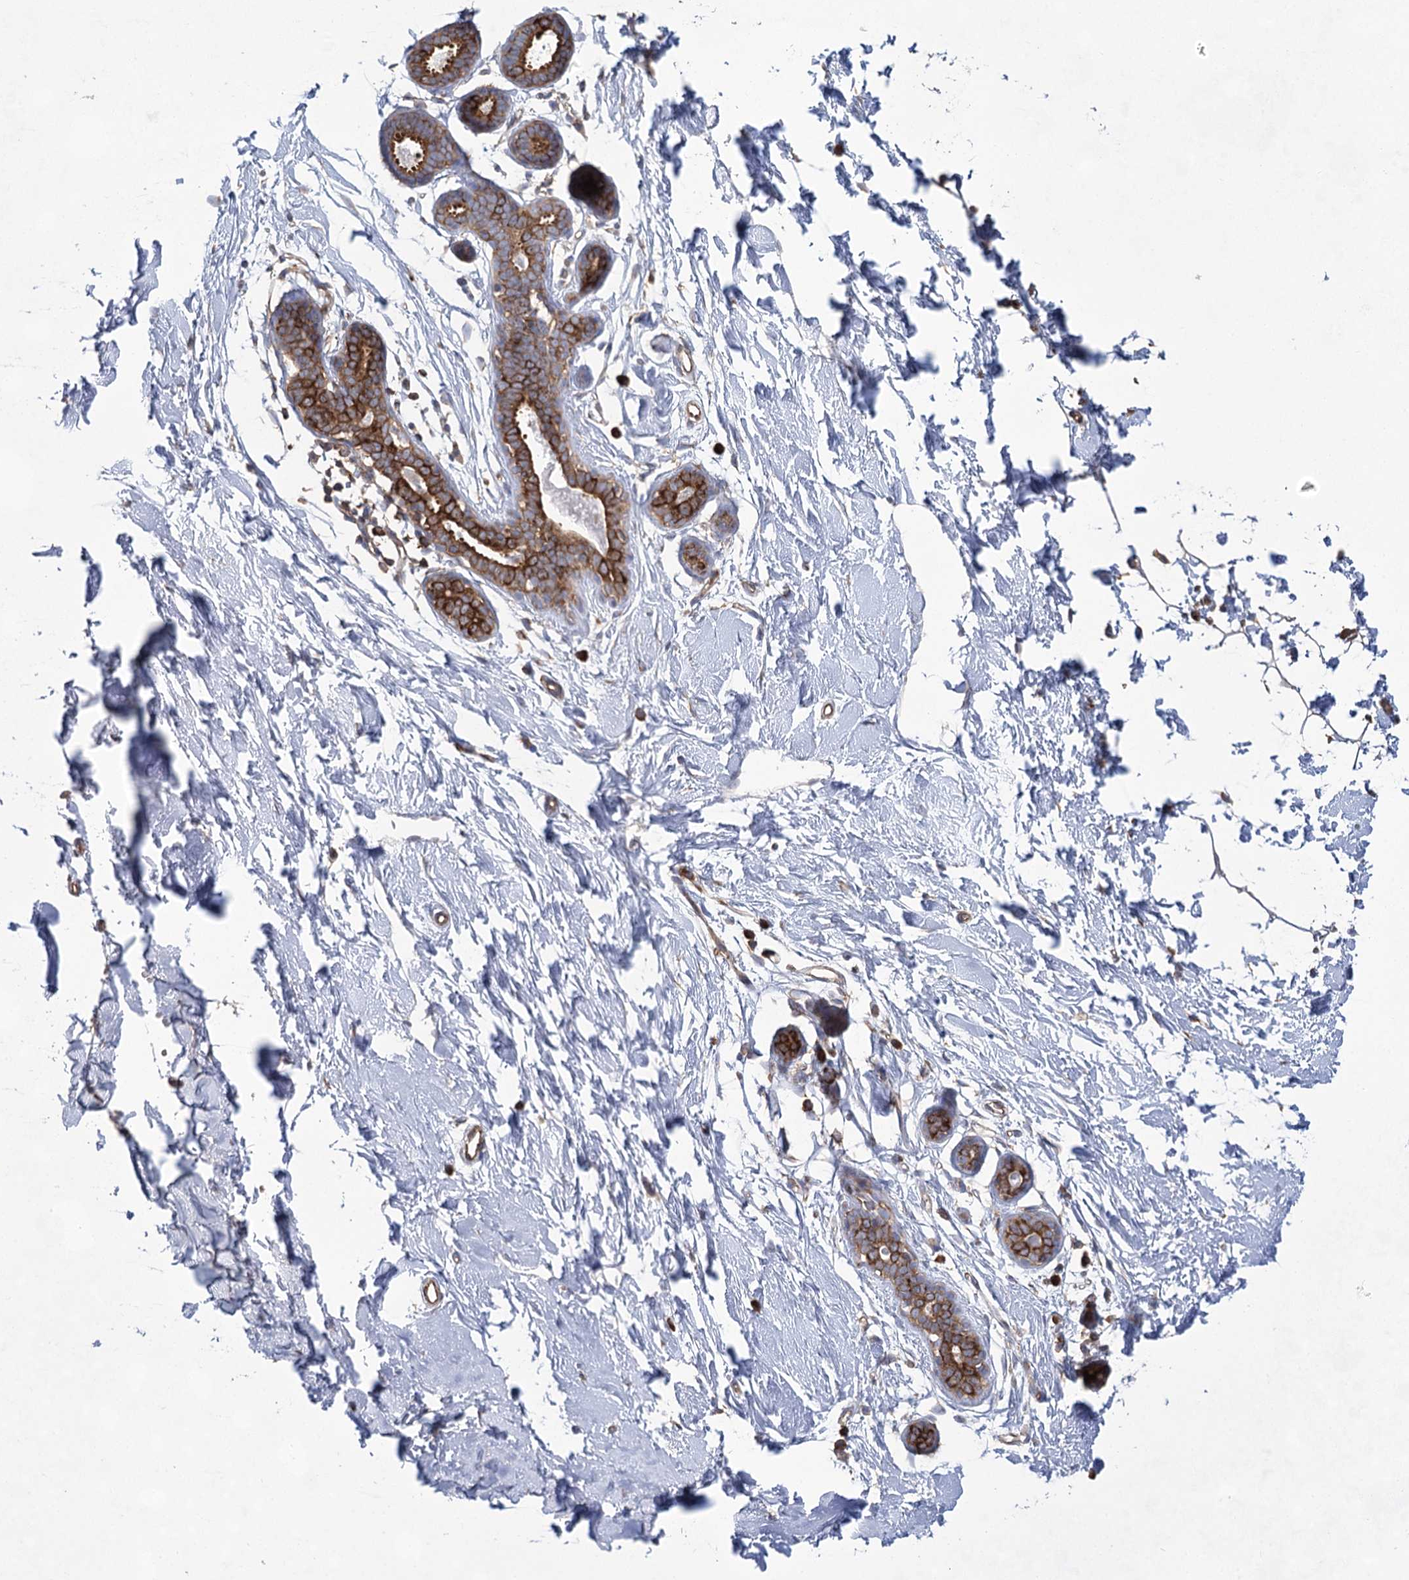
{"staining": {"intensity": "weak", "quantity": "<25%", "location": "cytoplasmic/membranous"}, "tissue": "adipose tissue", "cell_type": "Adipocytes", "image_type": "normal", "snomed": [{"axis": "morphology", "description": "Normal tissue, NOS"}, {"axis": "topography", "description": "Breast"}], "caption": "Adipose tissue was stained to show a protein in brown. There is no significant positivity in adipocytes. The staining is performed using DAB (3,3'-diaminobenzidine) brown chromogen with nuclei counter-stained in using hematoxylin.", "gene": "EIF3A", "patient": {"sex": "female", "age": 23}}